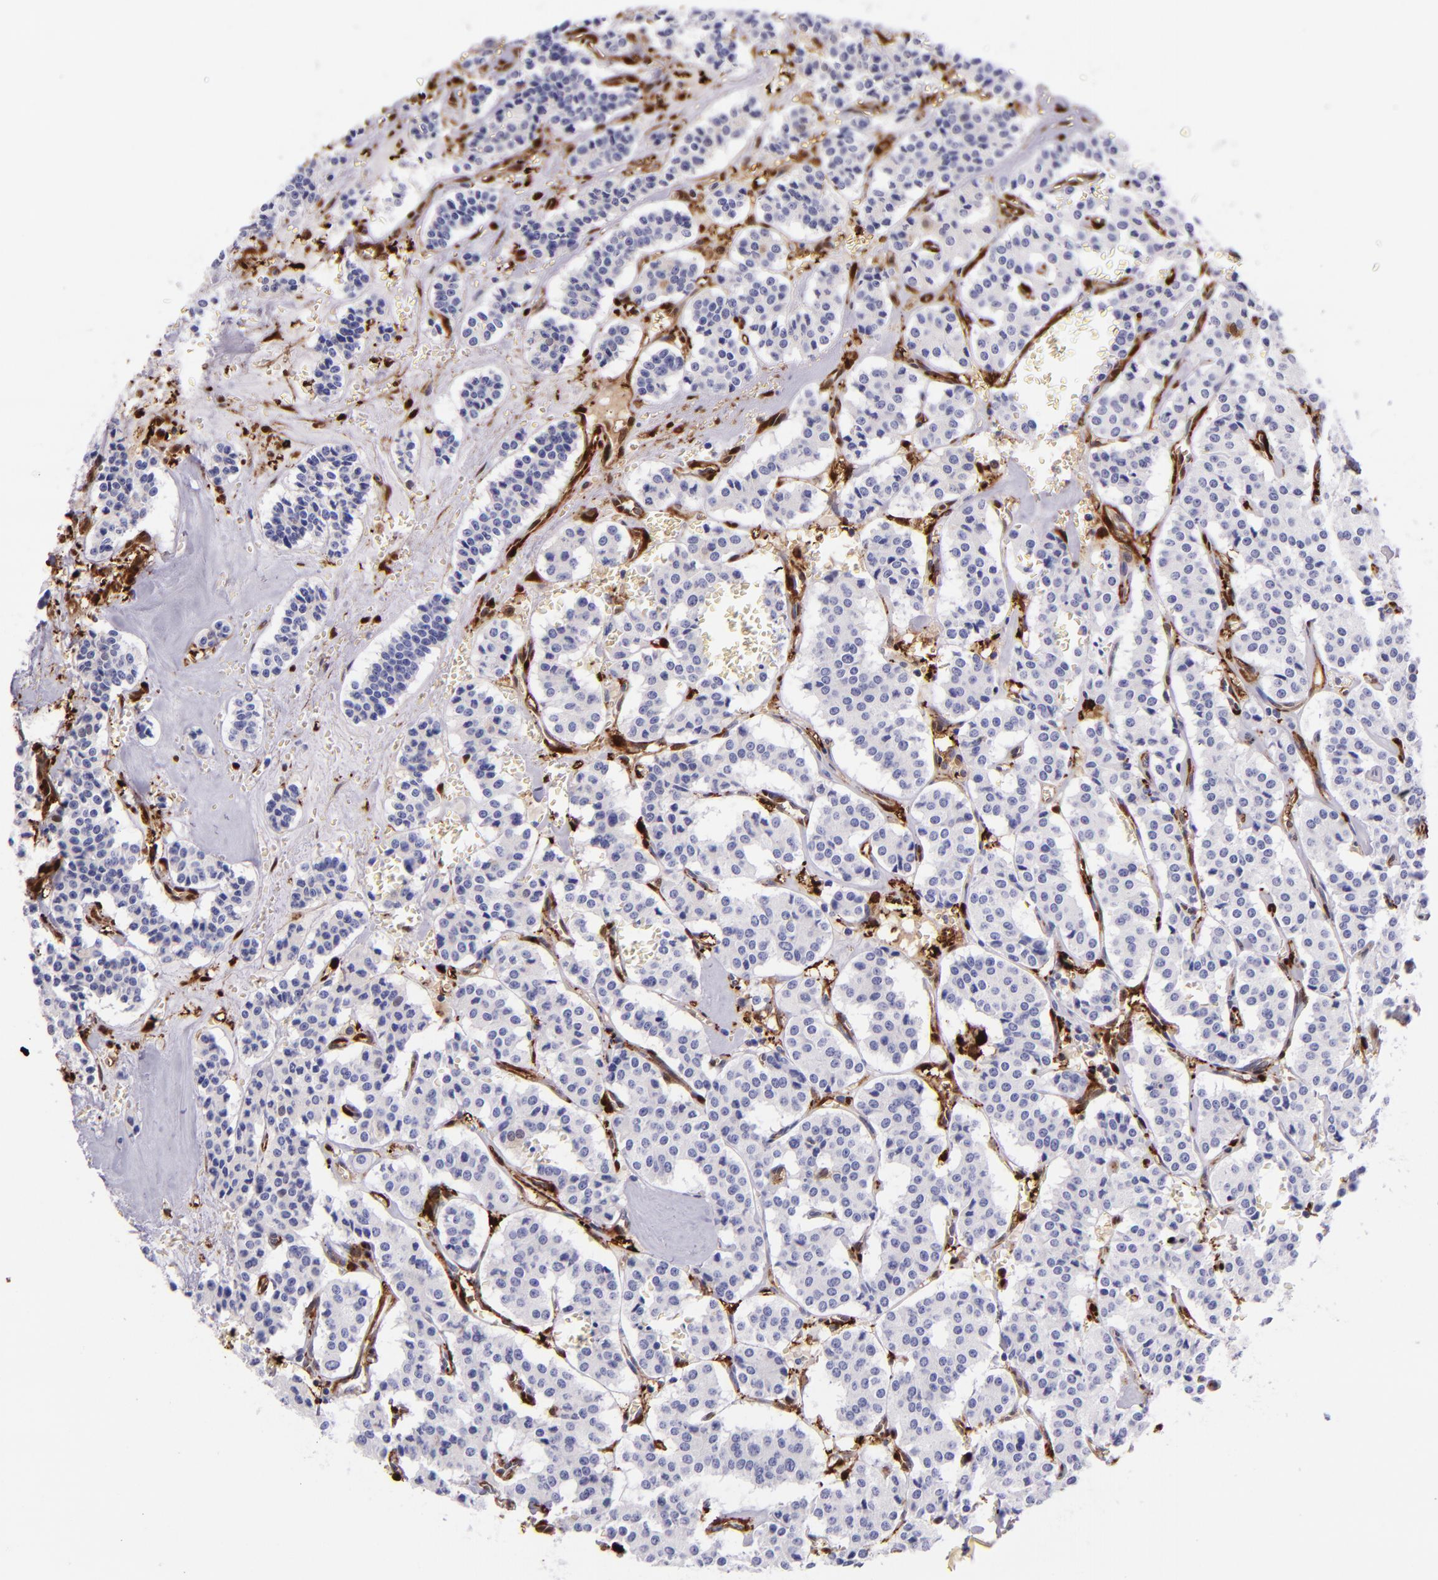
{"staining": {"intensity": "negative", "quantity": "none", "location": "none"}, "tissue": "carcinoid", "cell_type": "Tumor cells", "image_type": "cancer", "snomed": [{"axis": "morphology", "description": "Carcinoid, malignant, NOS"}, {"axis": "topography", "description": "Bronchus"}], "caption": "Tumor cells show no significant staining in carcinoid.", "gene": "LGALS1", "patient": {"sex": "male", "age": 55}}